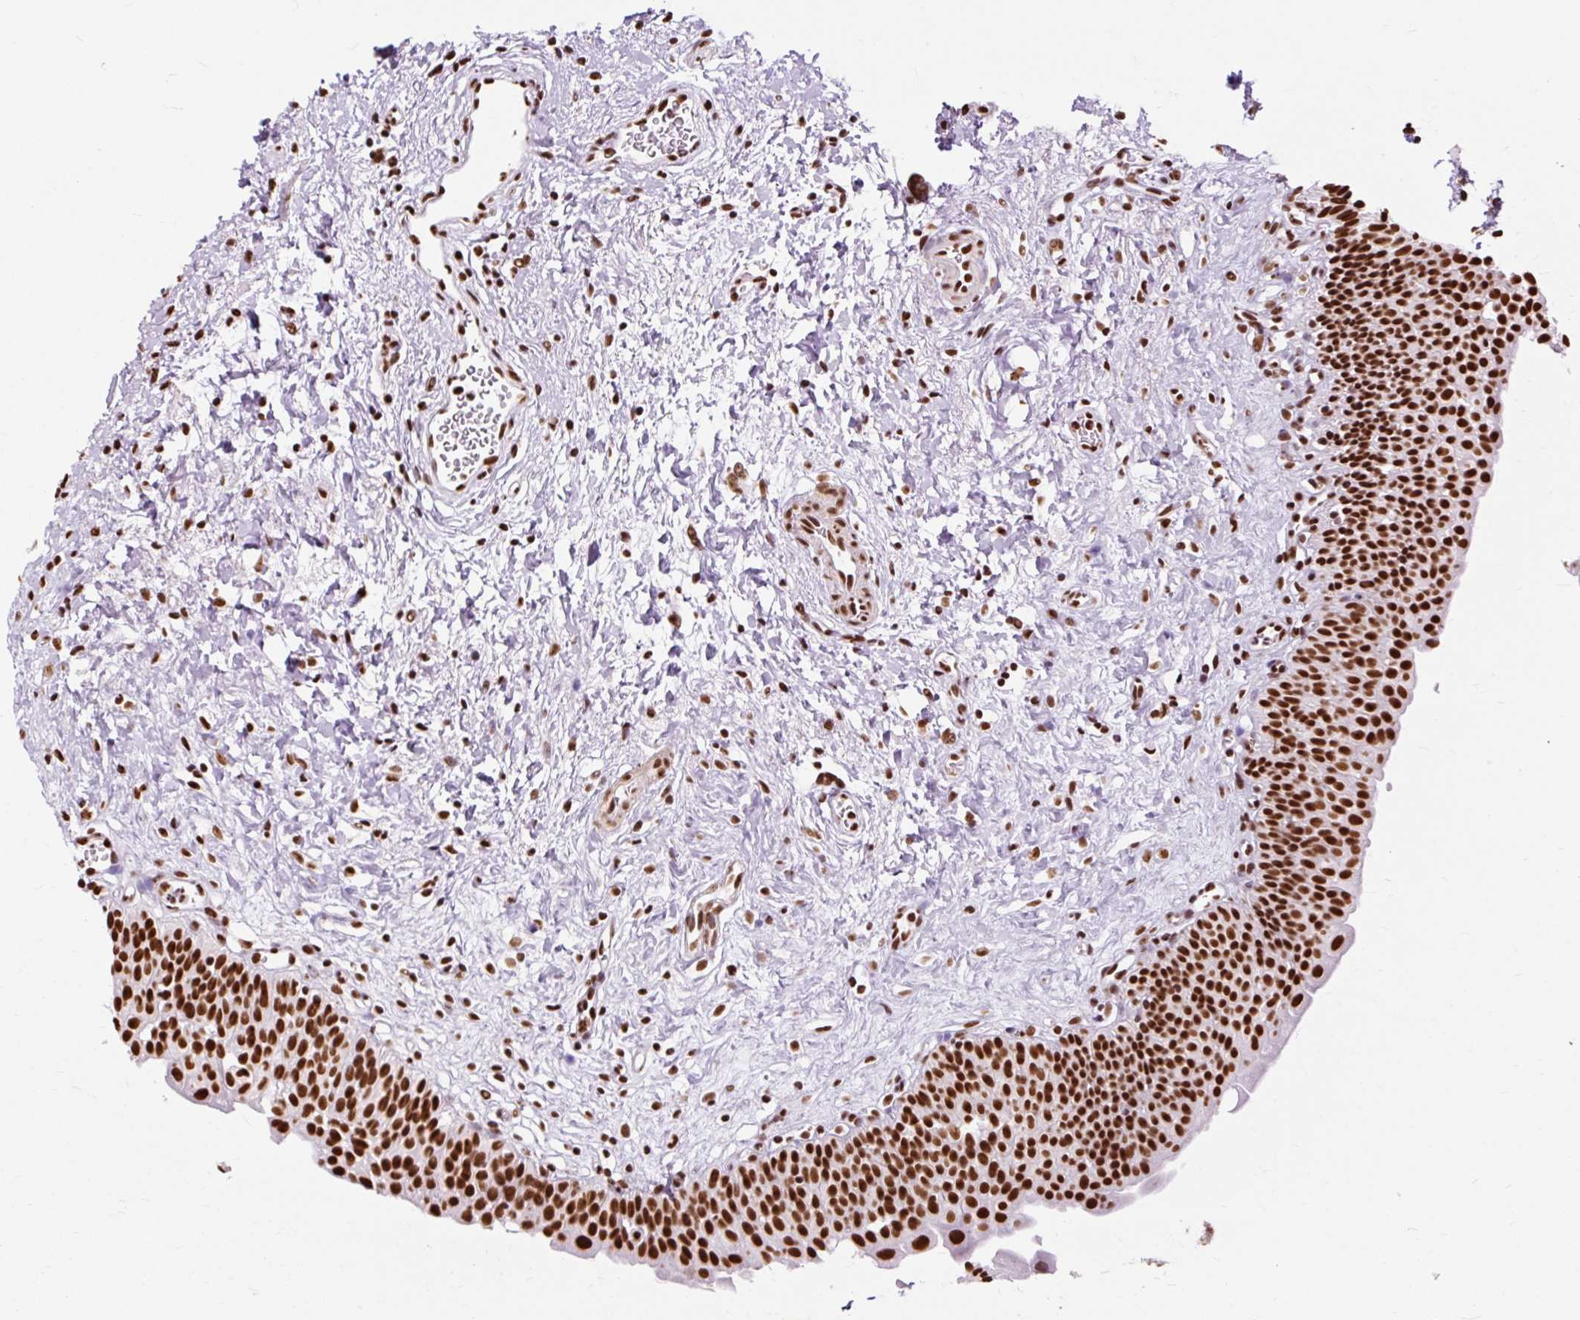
{"staining": {"intensity": "strong", "quantity": ">75%", "location": "nuclear"}, "tissue": "urinary bladder", "cell_type": "Urothelial cells", "image_type": "normal", "snomed": [{"axis": "morphology", "description": "Normal tissue, NOS"}, {"axis": "topography", "description": "Urinary bladder"}], "caption": "Normal urinary bladder exhibits strong nuclear staining in approximately >75% of urothelial cells The staining is performed using DAB (3,3'-diaminobenzidine) brown chromogen to label protein expression. The nuclei are counter-stained blue using hematoxylin..", "gene": "XRCC6", "patient": {"sex": "male", "age": 51}}